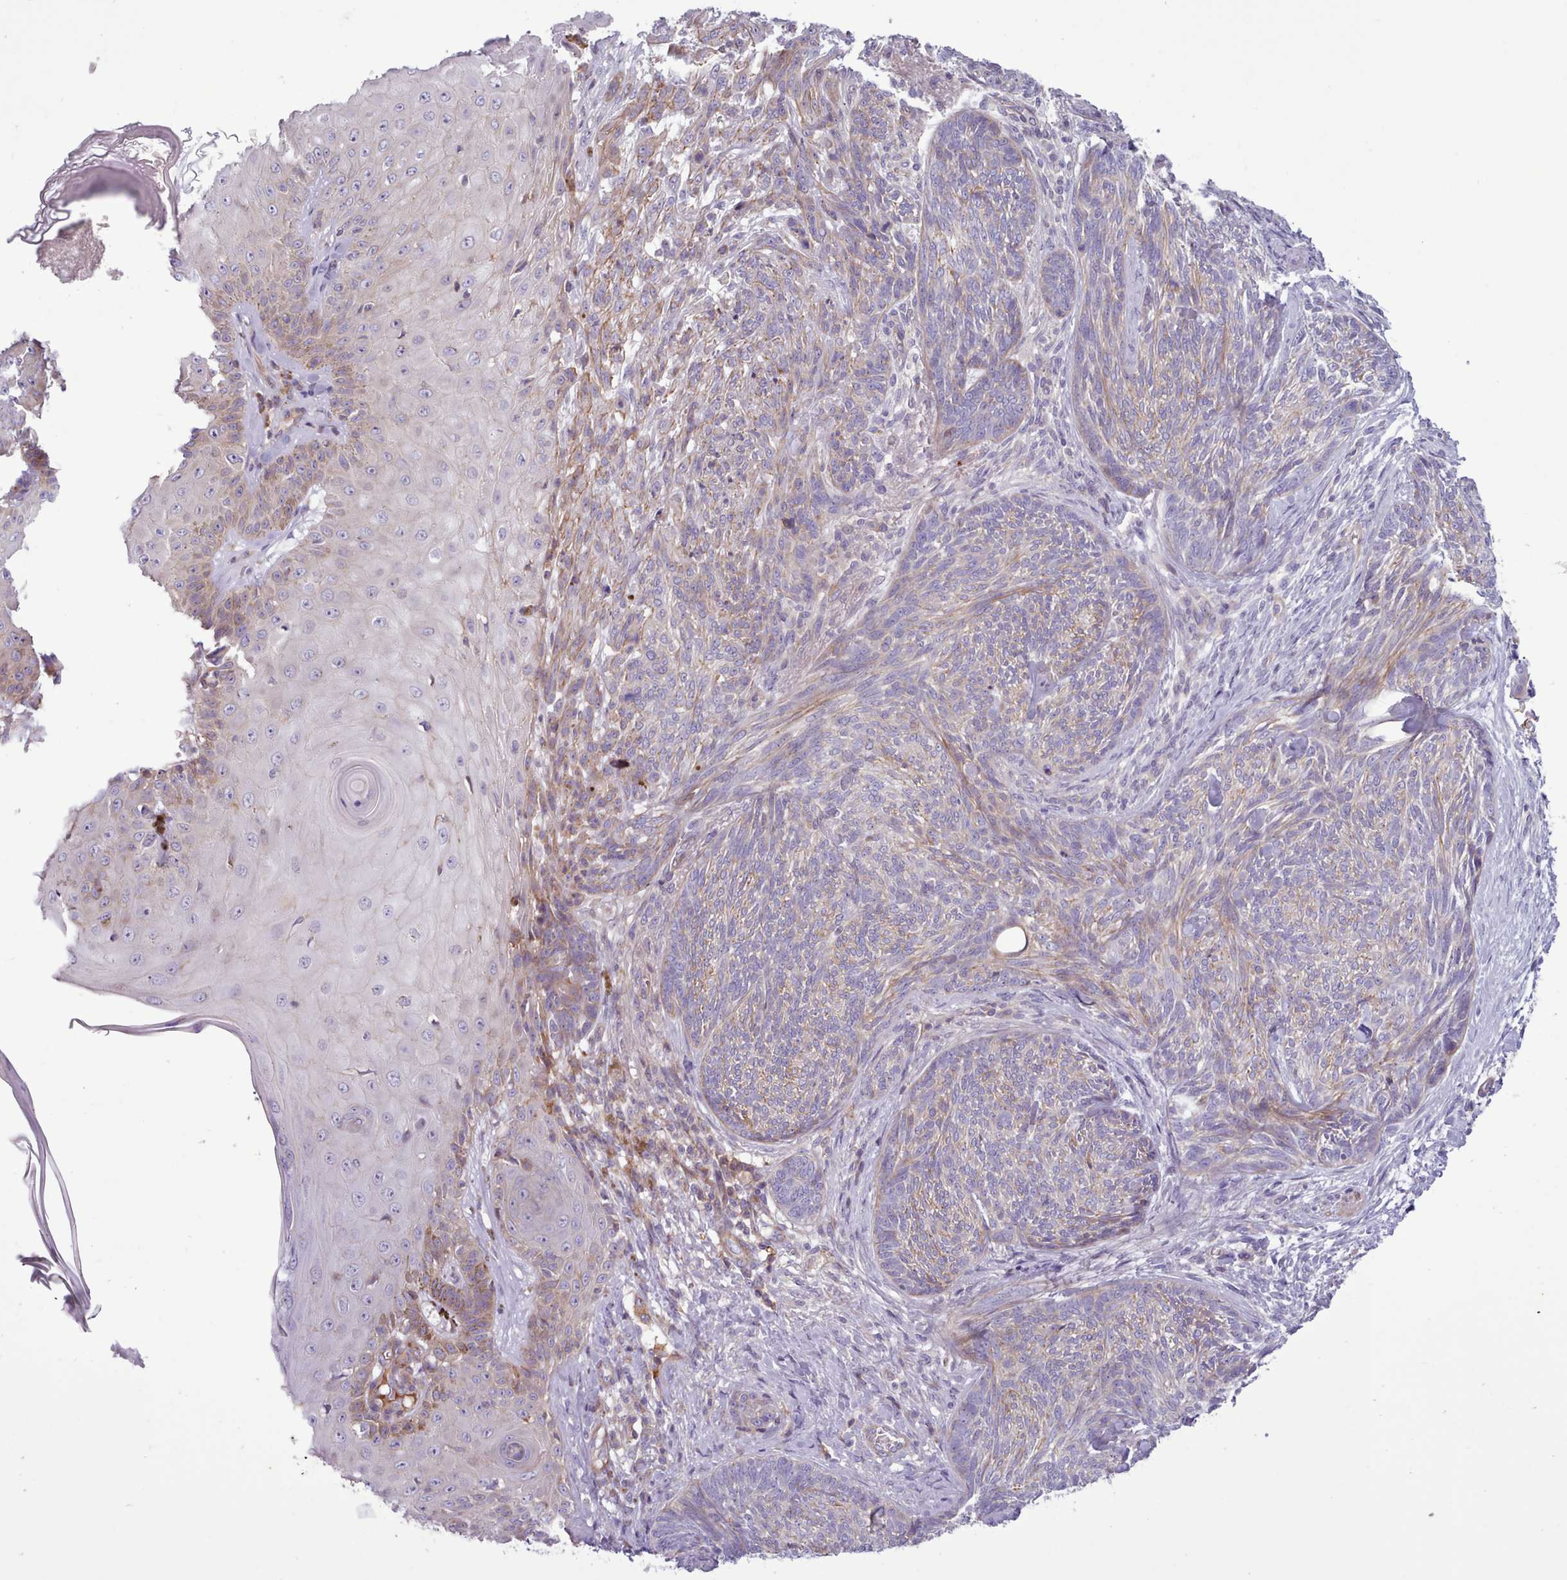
{"staining": {"intensity": "weak", "quantity": "<25%", "location": "cytoplasmic/membranous"}, "tissue": "skin cancer", "cell_type": "Tumor cells", "image_type": "cancer", "snomed": [{"axis": "morphology", "description": "Basal cell carcinoma"}, {"axis": "topography", "description": "Skin"}], "caption": "Histopathology image shows no significant protein positivity in tumor cells of skin cancer (basal cell carcinoma).", "gene": "TENT4B", "patient": {"sex": "male", "age": 73}}